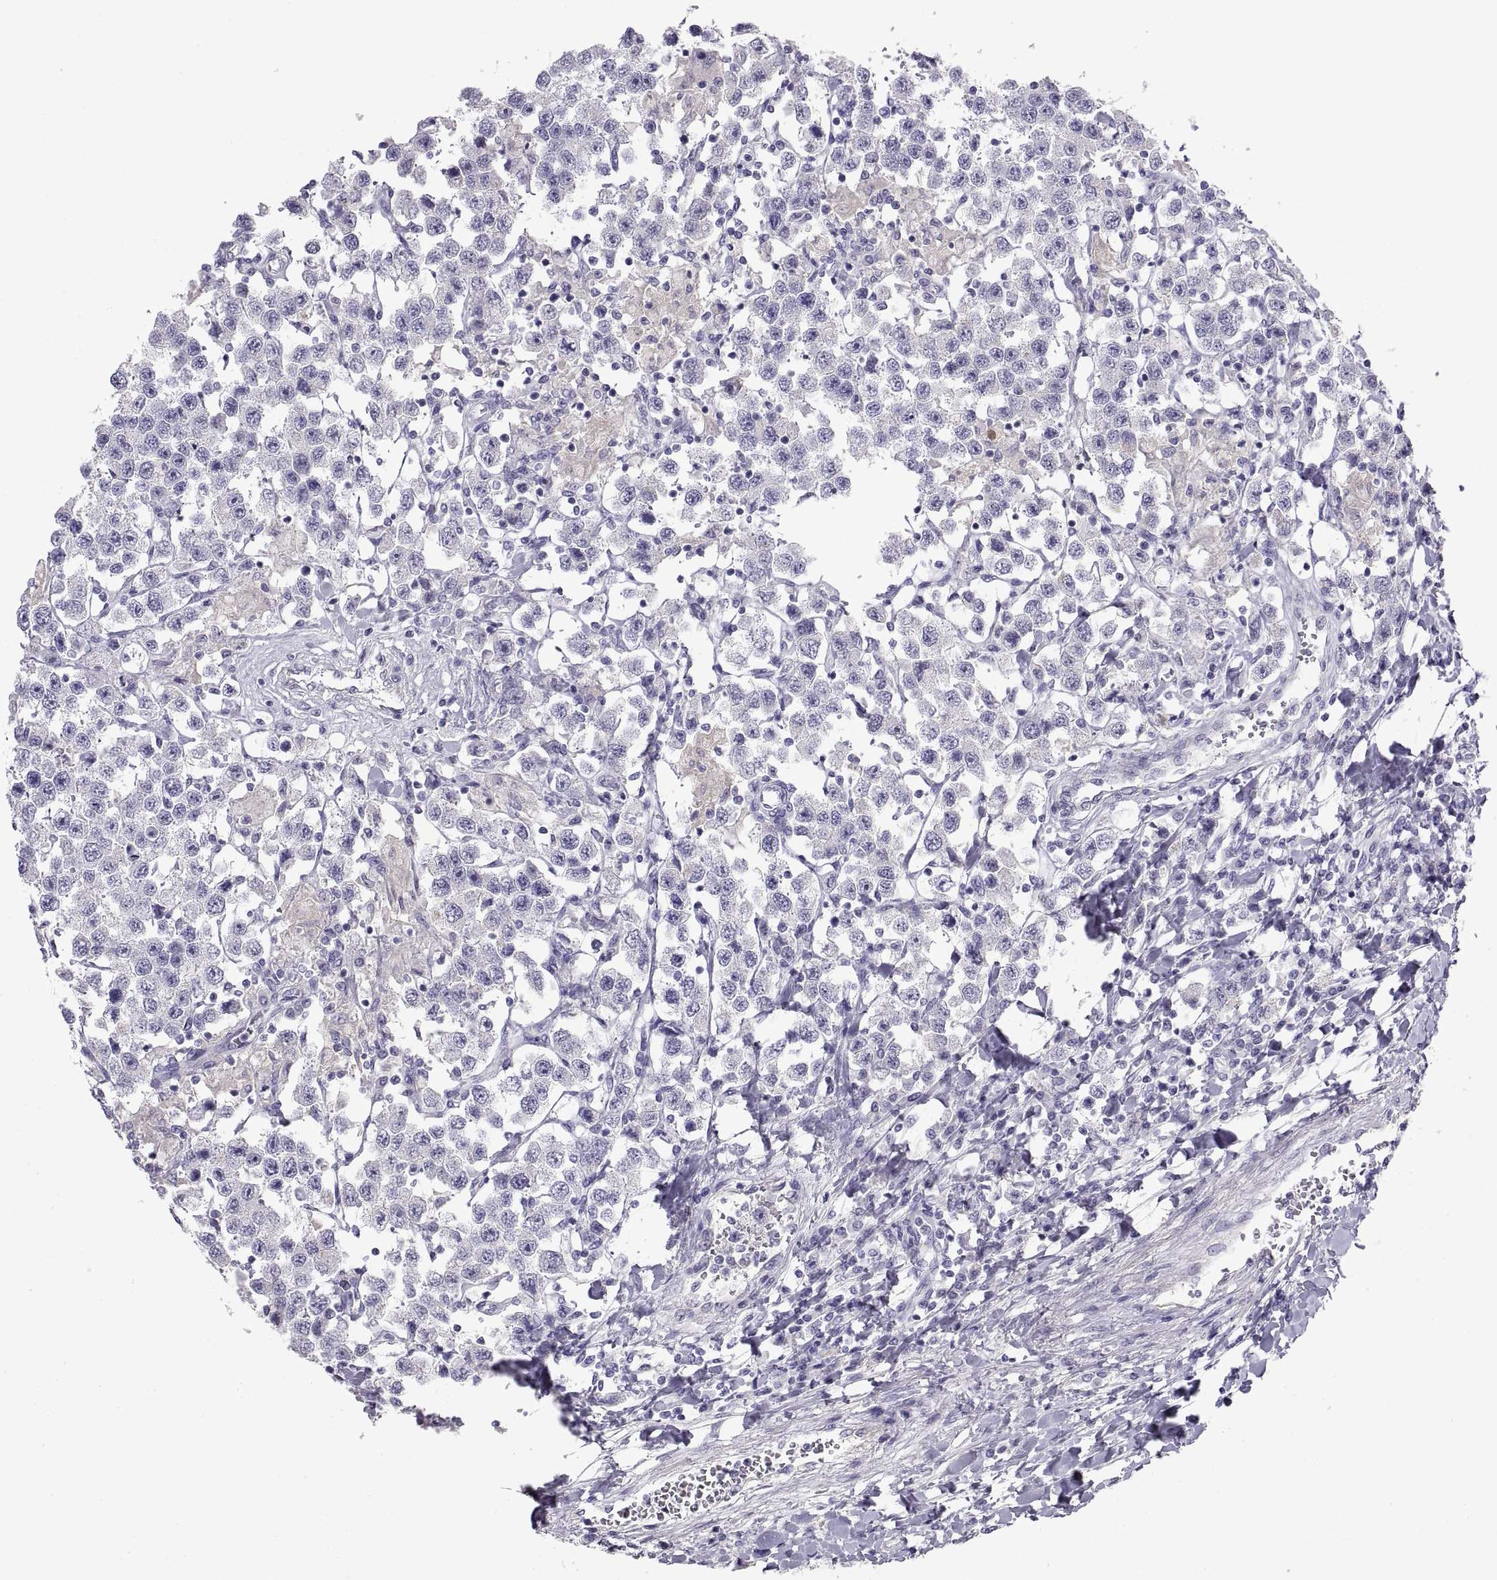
{"staining": {"intensity": "negative", "quantity": "none", "location": "none"}, "tissue": "testis cancer", "cell_type": "Tumor cells", "image_type": "cancer", "snomed": [{"axis": "morphology", "description": "Seminoma, NOS"}, {"axis": "topography", "description": "Testis"}], "caption": "Protein analysis of testis cancer exhibits no significant expression in tumor cells. (DAB (3,3'-diaminobenzidine) immunohistochemistry (IHC) with hematoxylin counter stain).", "gene": "CRYBB3", "patient": {"sex": "male", "age": 45}}